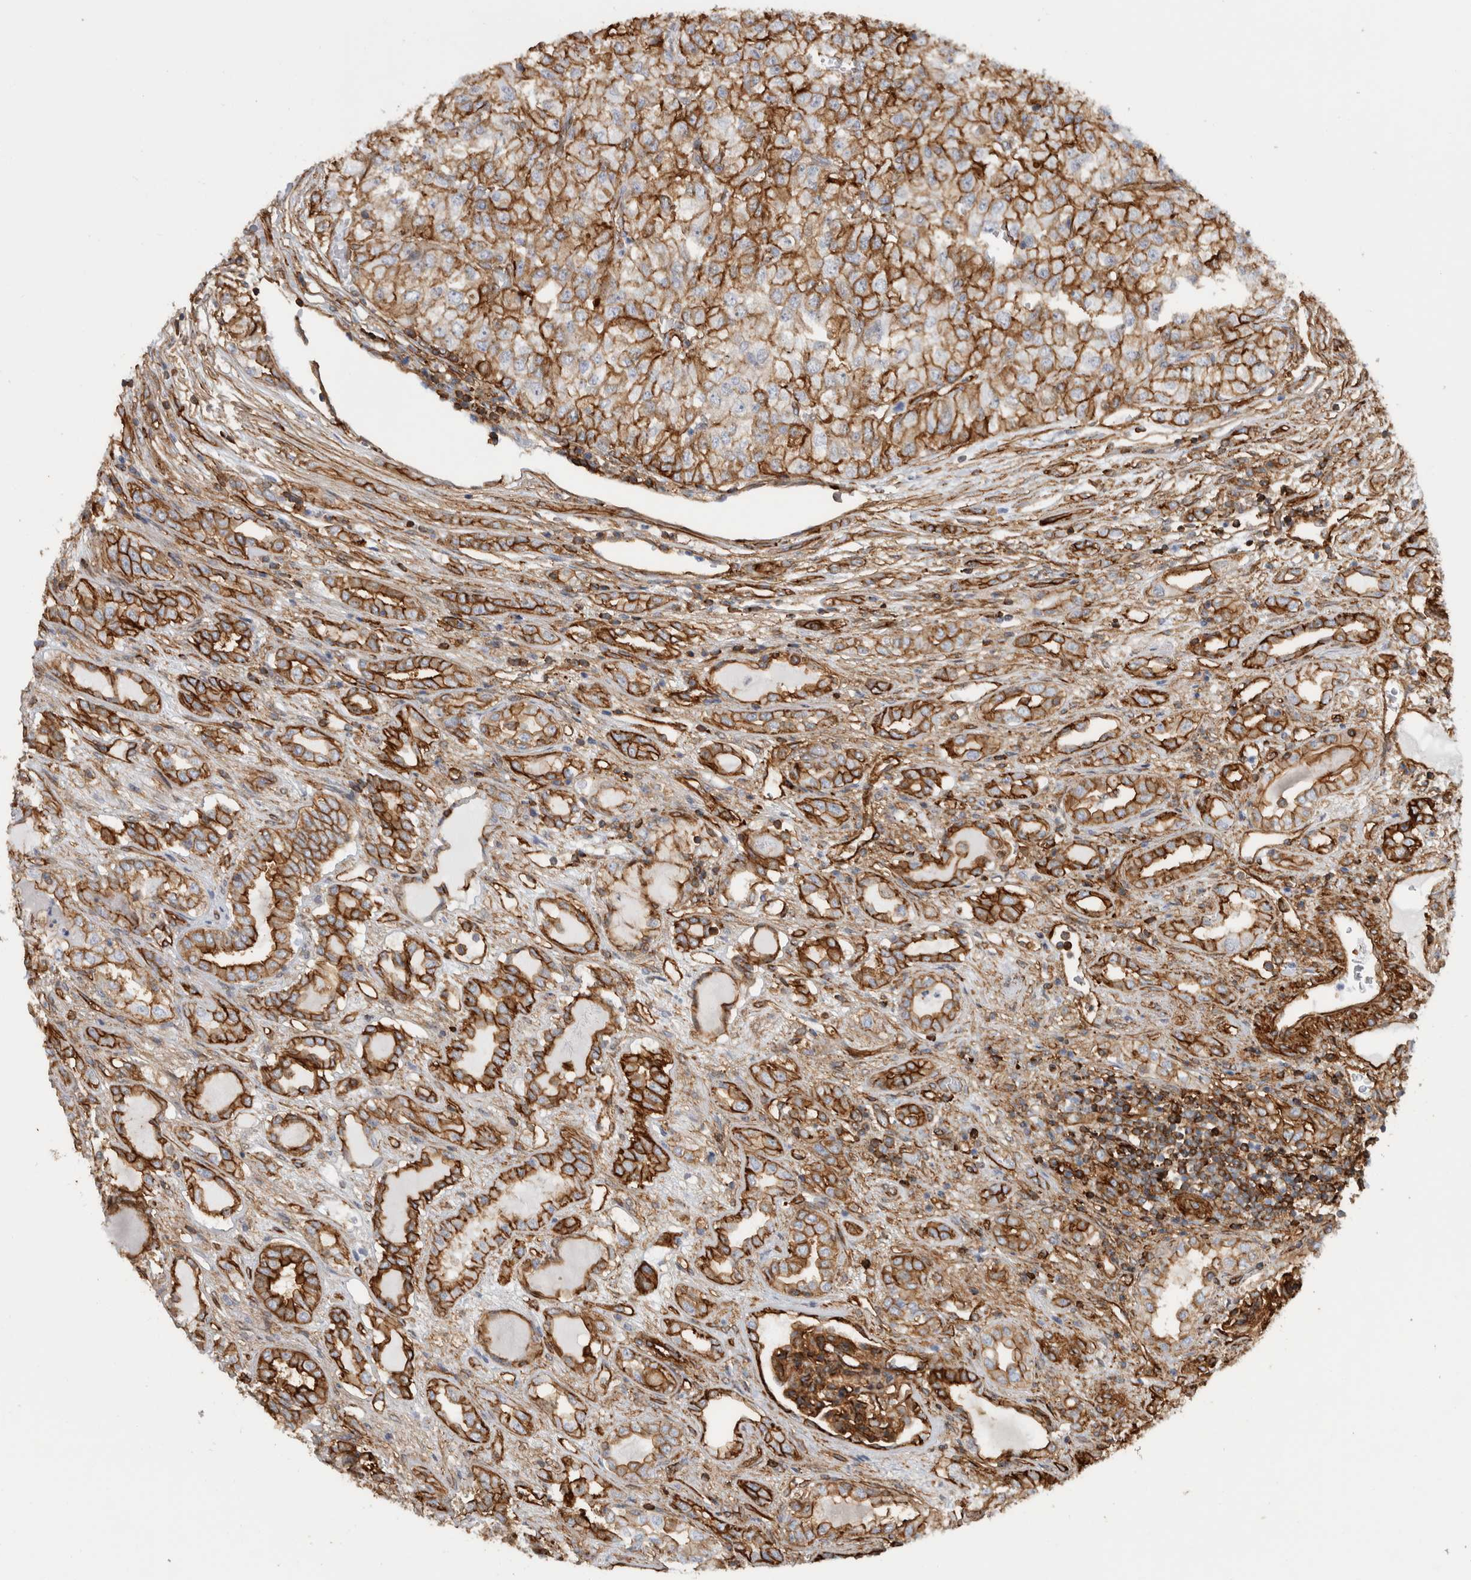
{"staining": {"intensity": "strong", "quantity": ">75%", "location": "cytoplasmic/membranous"}, "tissue": "renal cancer", "cell_type": "Tumor cells", "image_type": "cancer", "snomed": [{"axis": "morphology", "description": "Adenocarcinoma, NOS"}, {"axis": "topography", "description": "Kidney"}], "caption": "This histopathology image shows renal adenocarcinoma stained with IHC to label a protein in brown. The cytoplasmic/membranous of tumor cells show strong positivity for the protein. Nuclei are counter-stained blue.", "gene": "AHNAK", "patient": {"sex": "female", "age": 54}}